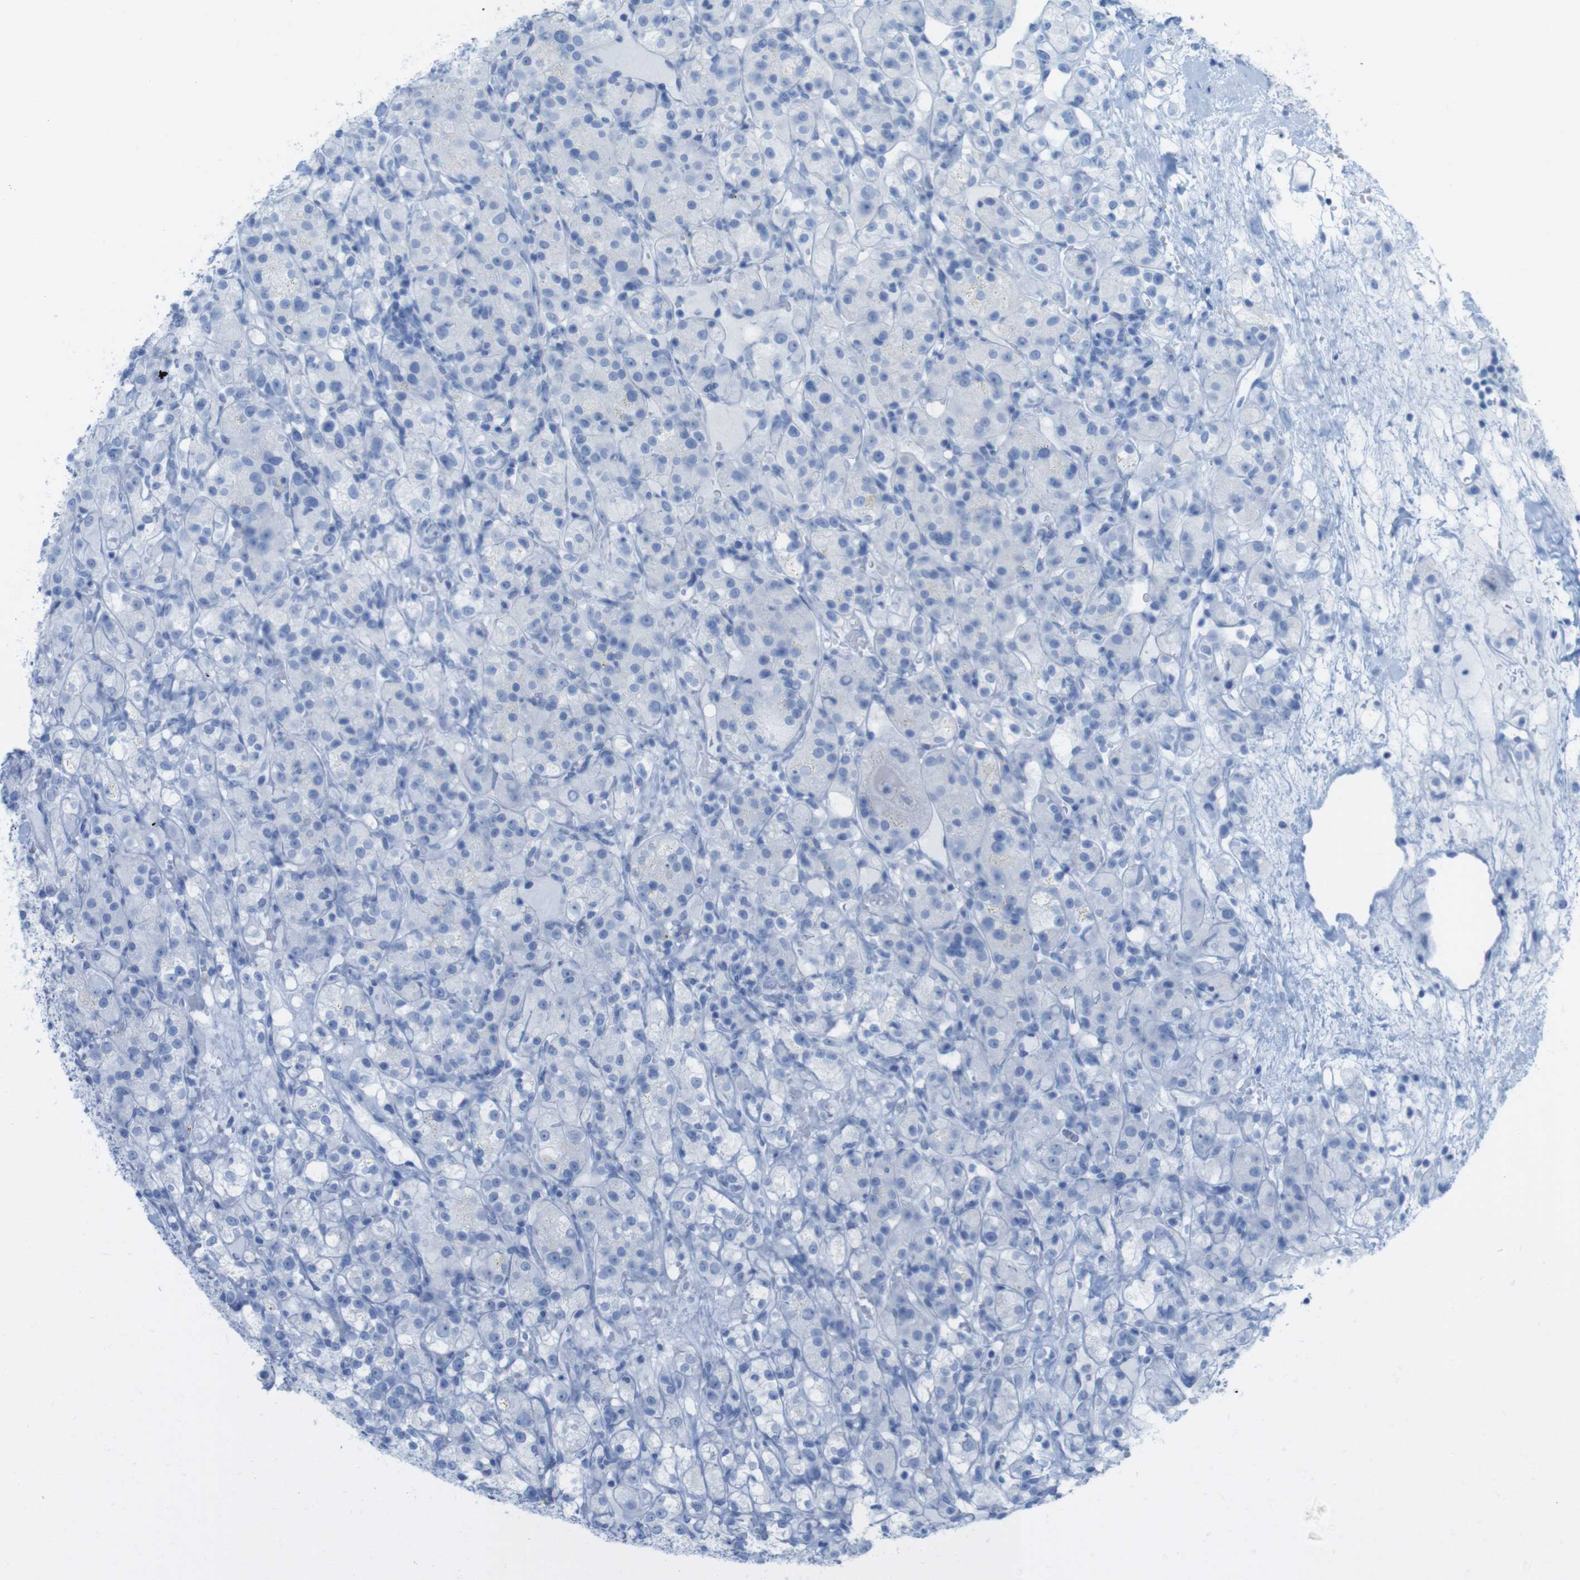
{"staining": {"intensity": "negative", "quantity": "none", "location": "none"}, "tissue": "renal cancer", "cell_type": "Tumor cells", "image_type": "cancer", "snomed": [{"axis": "morphology", "description": "Normal tissue, NOS"}, {"axis": "morphology", "description": "Adenocarcinoma, NOS"}, {"axis": "topography", "description": "Kidney"}], "caption": "High power microscopy histopathology image of an immunohistochemistry (IHC) photomicrograph of renal cancer, revealing no significant positivity in tumor cells.", "gene": "MYH7", "patient": {"sex": "male", "age": 61}}